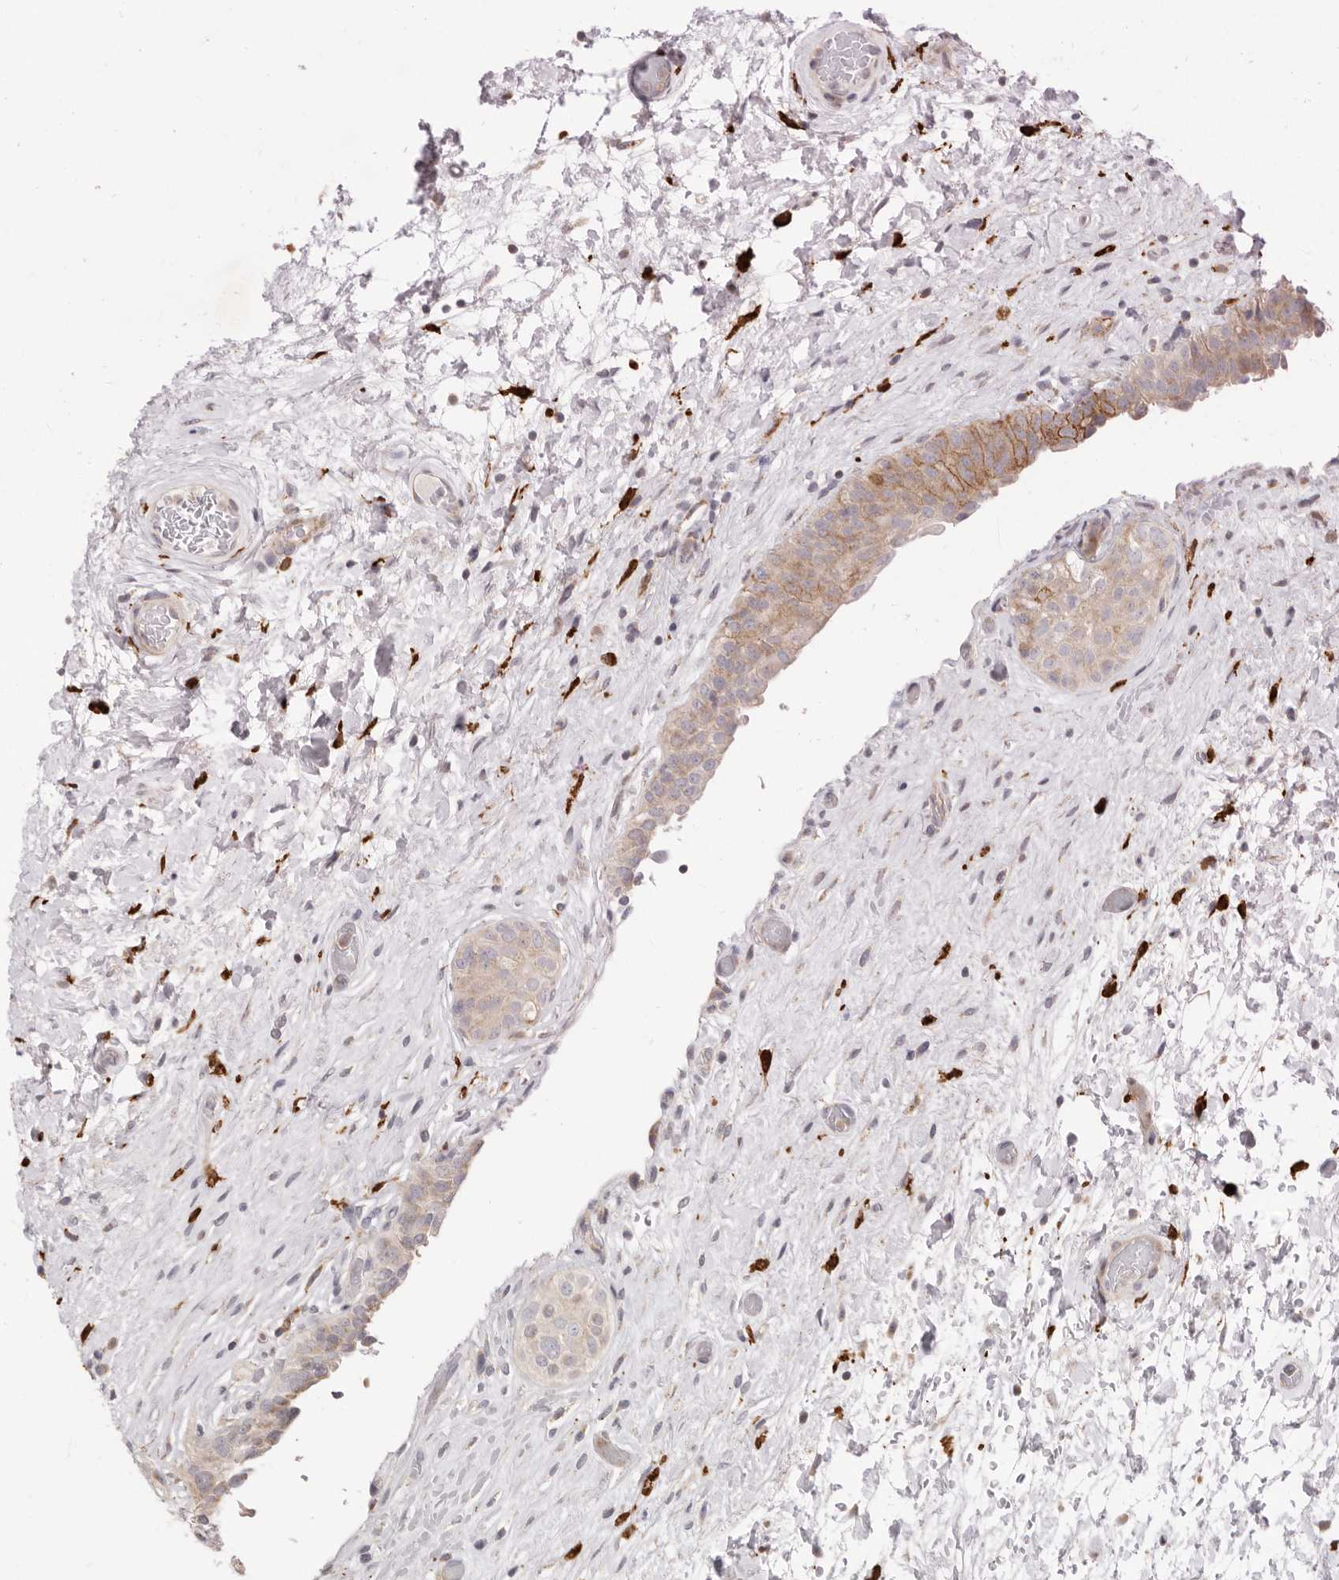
{"staining": {"intensity": "moderate", "quantity": ">75%", "location": "cytoplasmic/membranous"}, "tissue": "urinary bladder", "cell_type": "Urothelial cells", "image_type": "normal", "snomed": [{"axis": "morphology", "description": "Normal tissue, NOS"}, {"axis": "topography", "description": "Urinary bladder"}], "caption": "Protein expression analysis of benign human urinary bladder reveals moderate cytoplasmic/membranous expression in approximately >75% of urothelial cells.", "gene": "USH1C", "patient": {"sex": "male", "age": 74}}